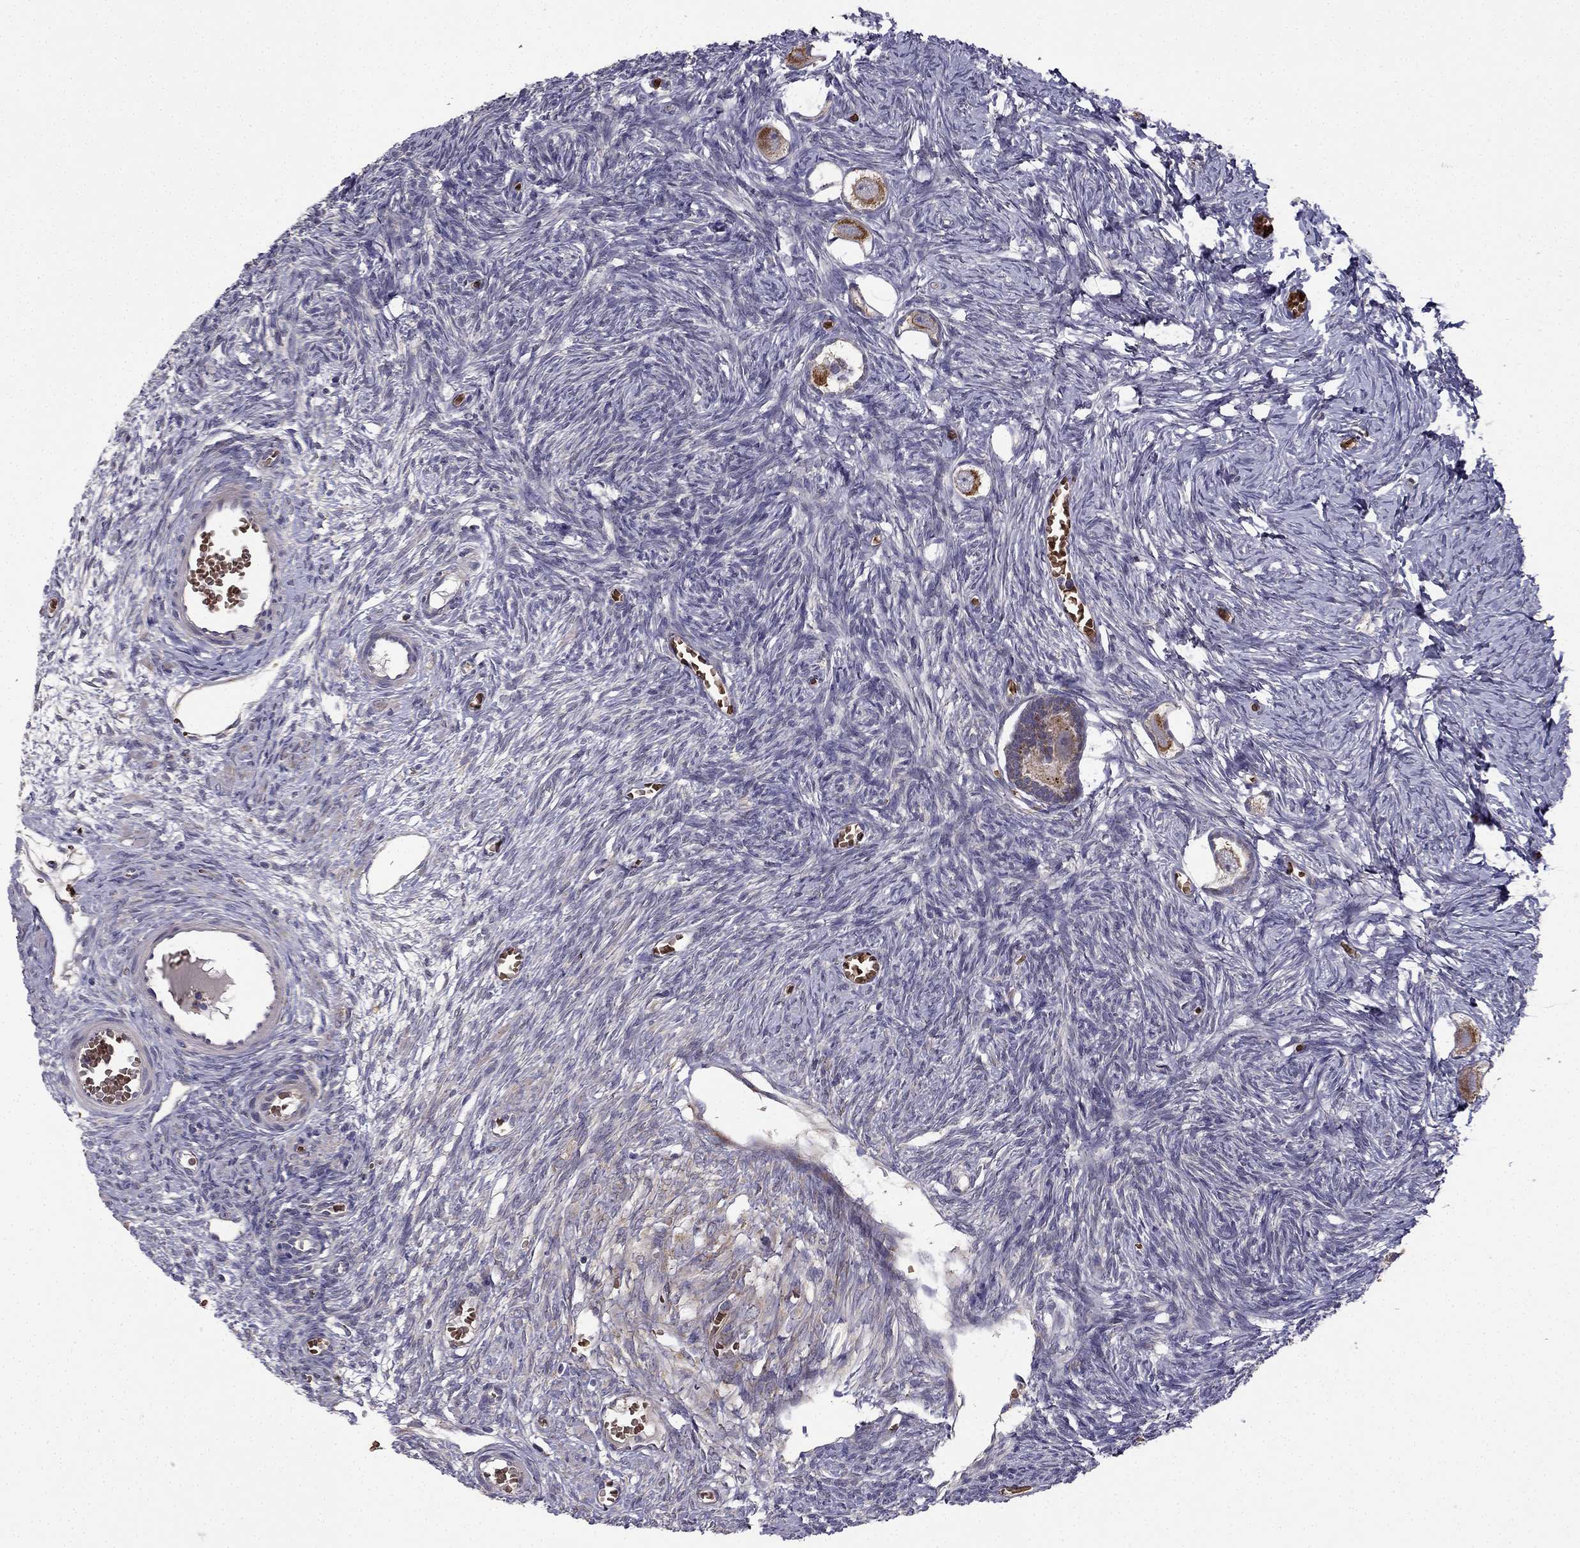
{"staining": {"intensity": "strong", "quantity": "25%-75%", "location": "cytoplasmic/membranous"}, "tissue": "ovary", "cell_type": "Follicle cells", "image_type": "normal", "snomed": [{"axis": "morphology", "description": "Normal tissue, NOS"}, {"axis": "topography", "description": "Ovary"}], "caption": "Strong cytoplasmic/membranous staining for a protein is appreciated in about 25%-75% of follicle cells of normal ovary using immunohistochemistry.", "gene": "B4GALT7", "patient": {"sex": "female", "age": 27}}